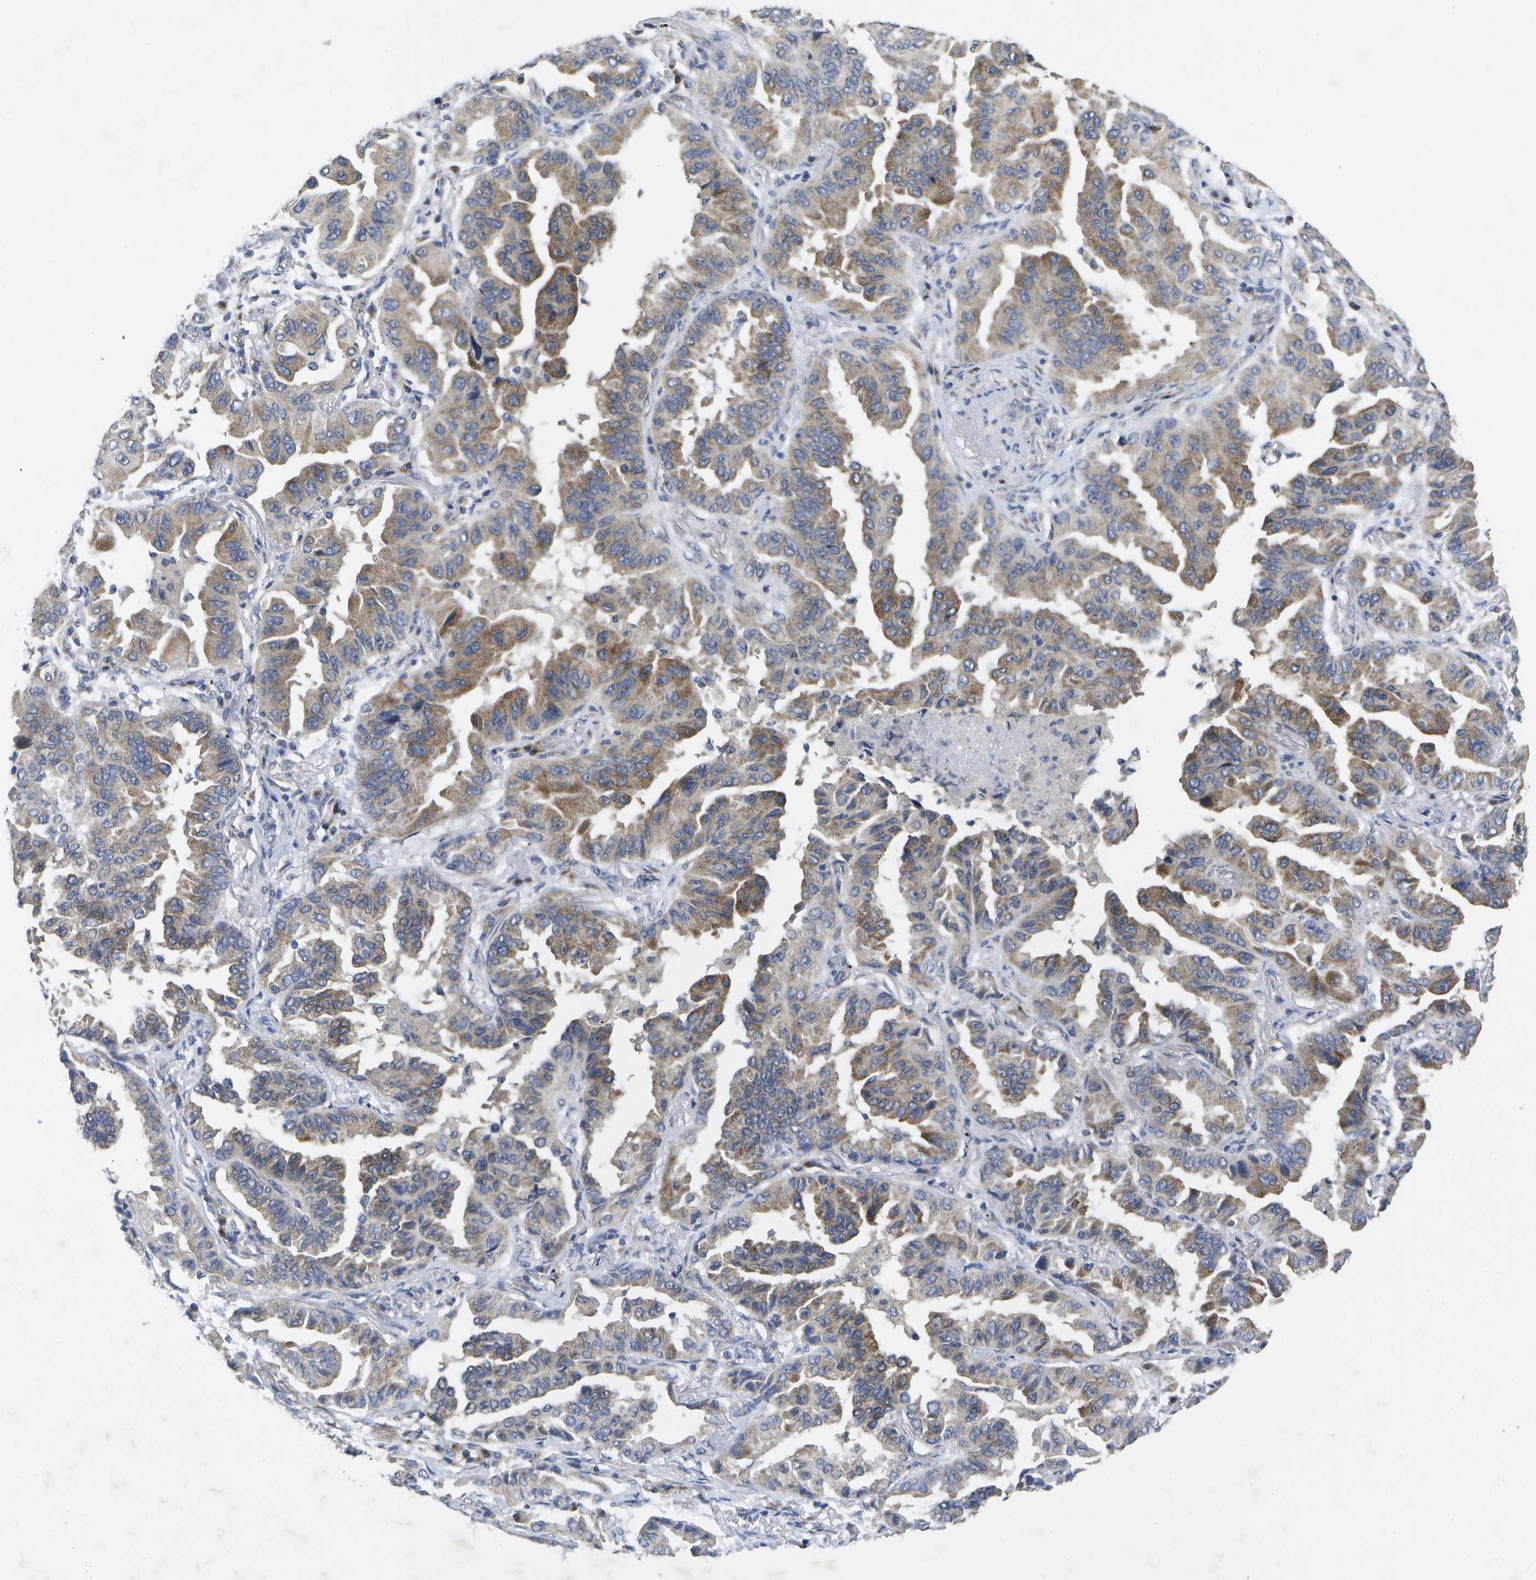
{"staining": {"intensity": "moderate", "quantity": ">75%", "location": "cytoplasmic/membranous"}, "tissue": "lung cancer", "cell_type": "Tumor cells", "image_type": "cancer", "snomed": [{"axis": "morphology", "description": "Adenocarcinoma, NOS"}, {"axis": "topography", "description": "Lung"}], "caption": "The immunohistochemical stain labels moderate cytoplasmic/membranous staining in tumor cells of adenocarcinoma (lung) tissue.", "gene": "KDELR1", "patient": {"sex": "female", "age": 65}}